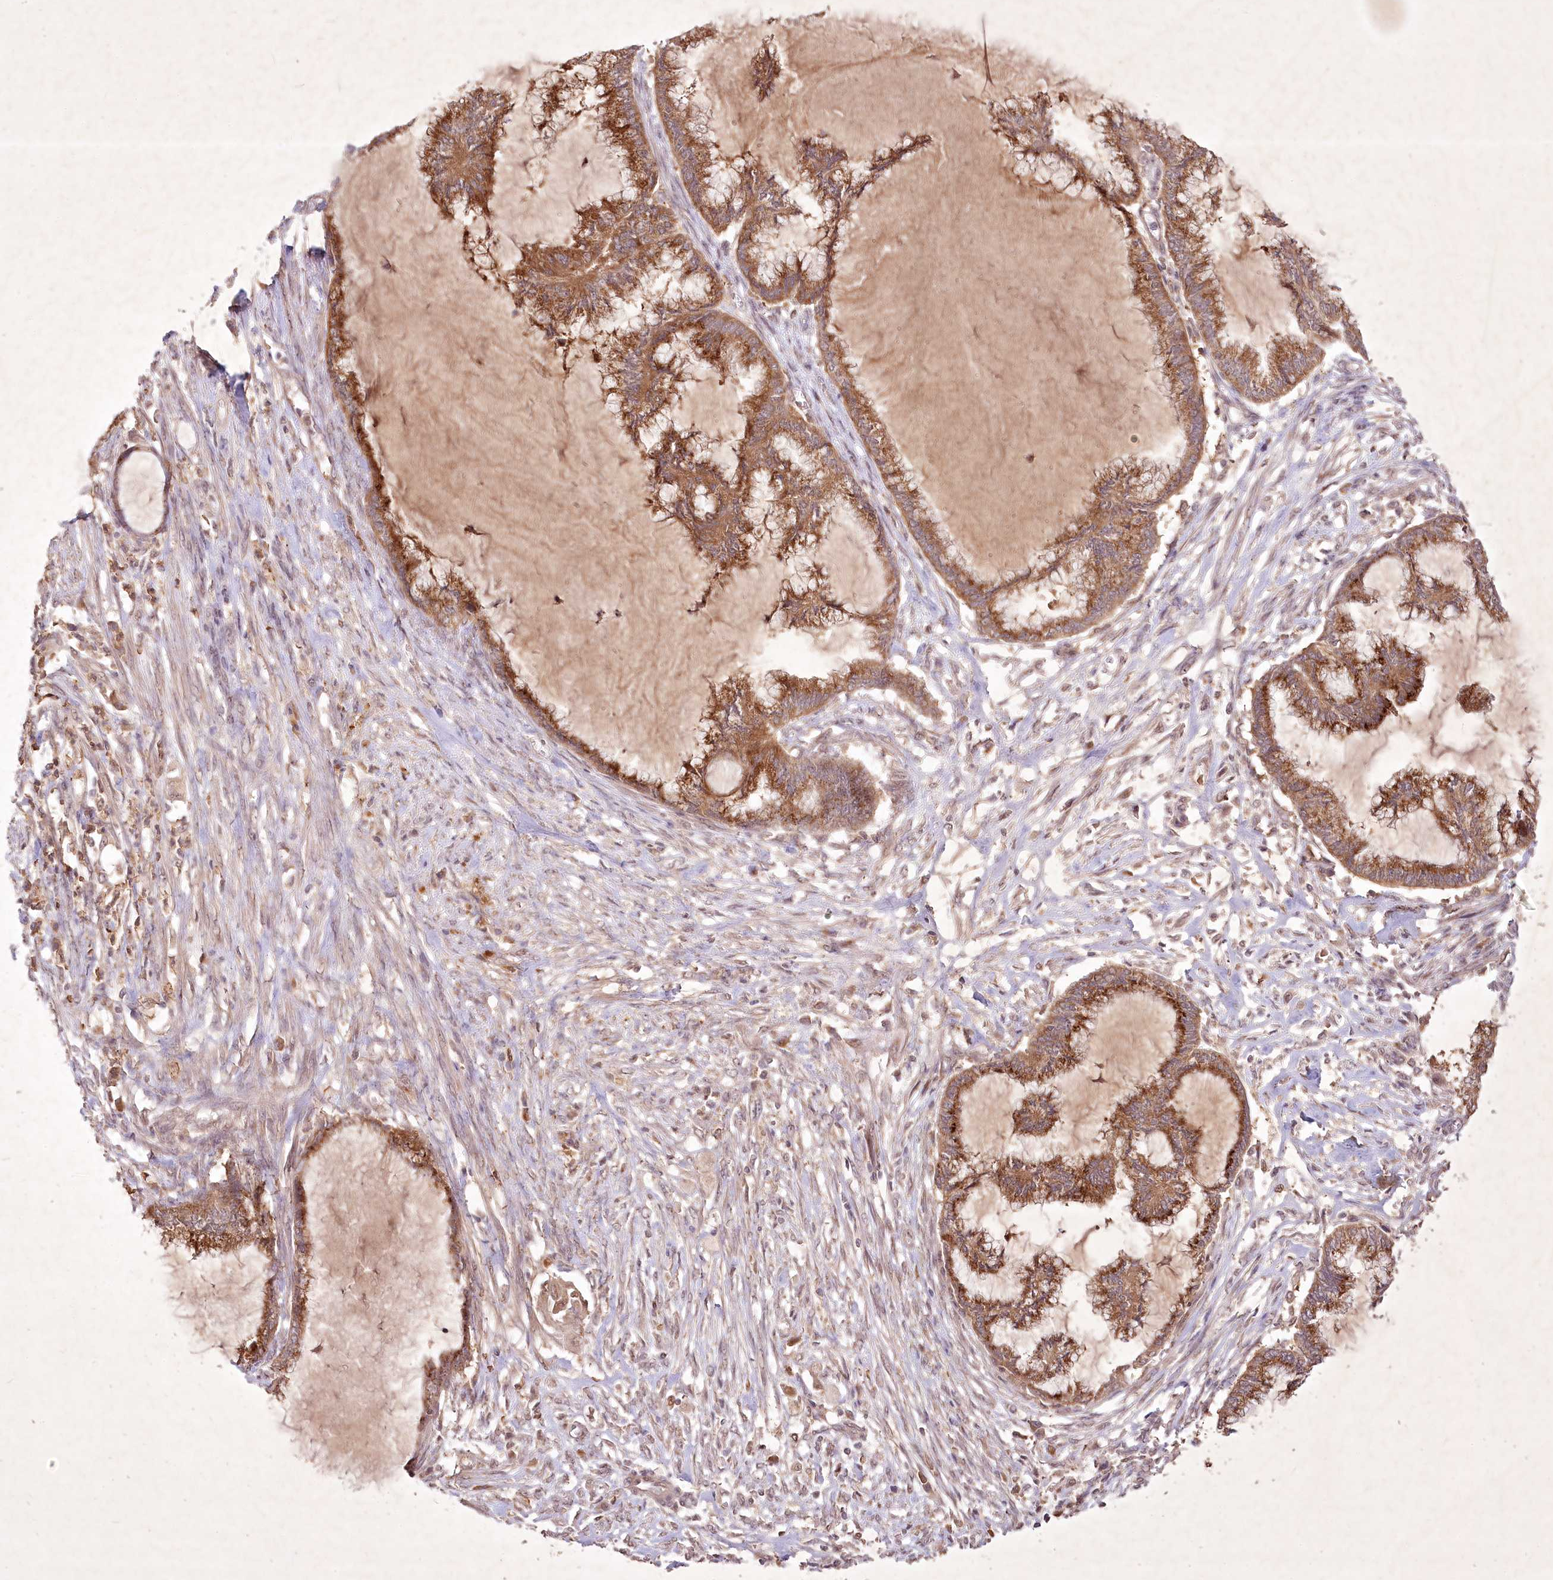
{"staining": {"intensity": "strong", "quantity": ">75%", "location": "cytoplasmic/membranous"}, "tissue": "endometrial cancer", "cell_type": "Tumor cells", "image_type": "cancer", "snomed": [{"axis": "morphology", "description": "Adenocarcinoma, NOS"}, {"axis": "topography", "description": "Endometrium"}], "caption": "Endometrial adenocarcinoma tissue exhibits strong cytoplasmic/membranous positivity in approximately >75% of tumor cells", "gene": "IRAK1BP1", "patient": {"sex": "female", "age": 86}}